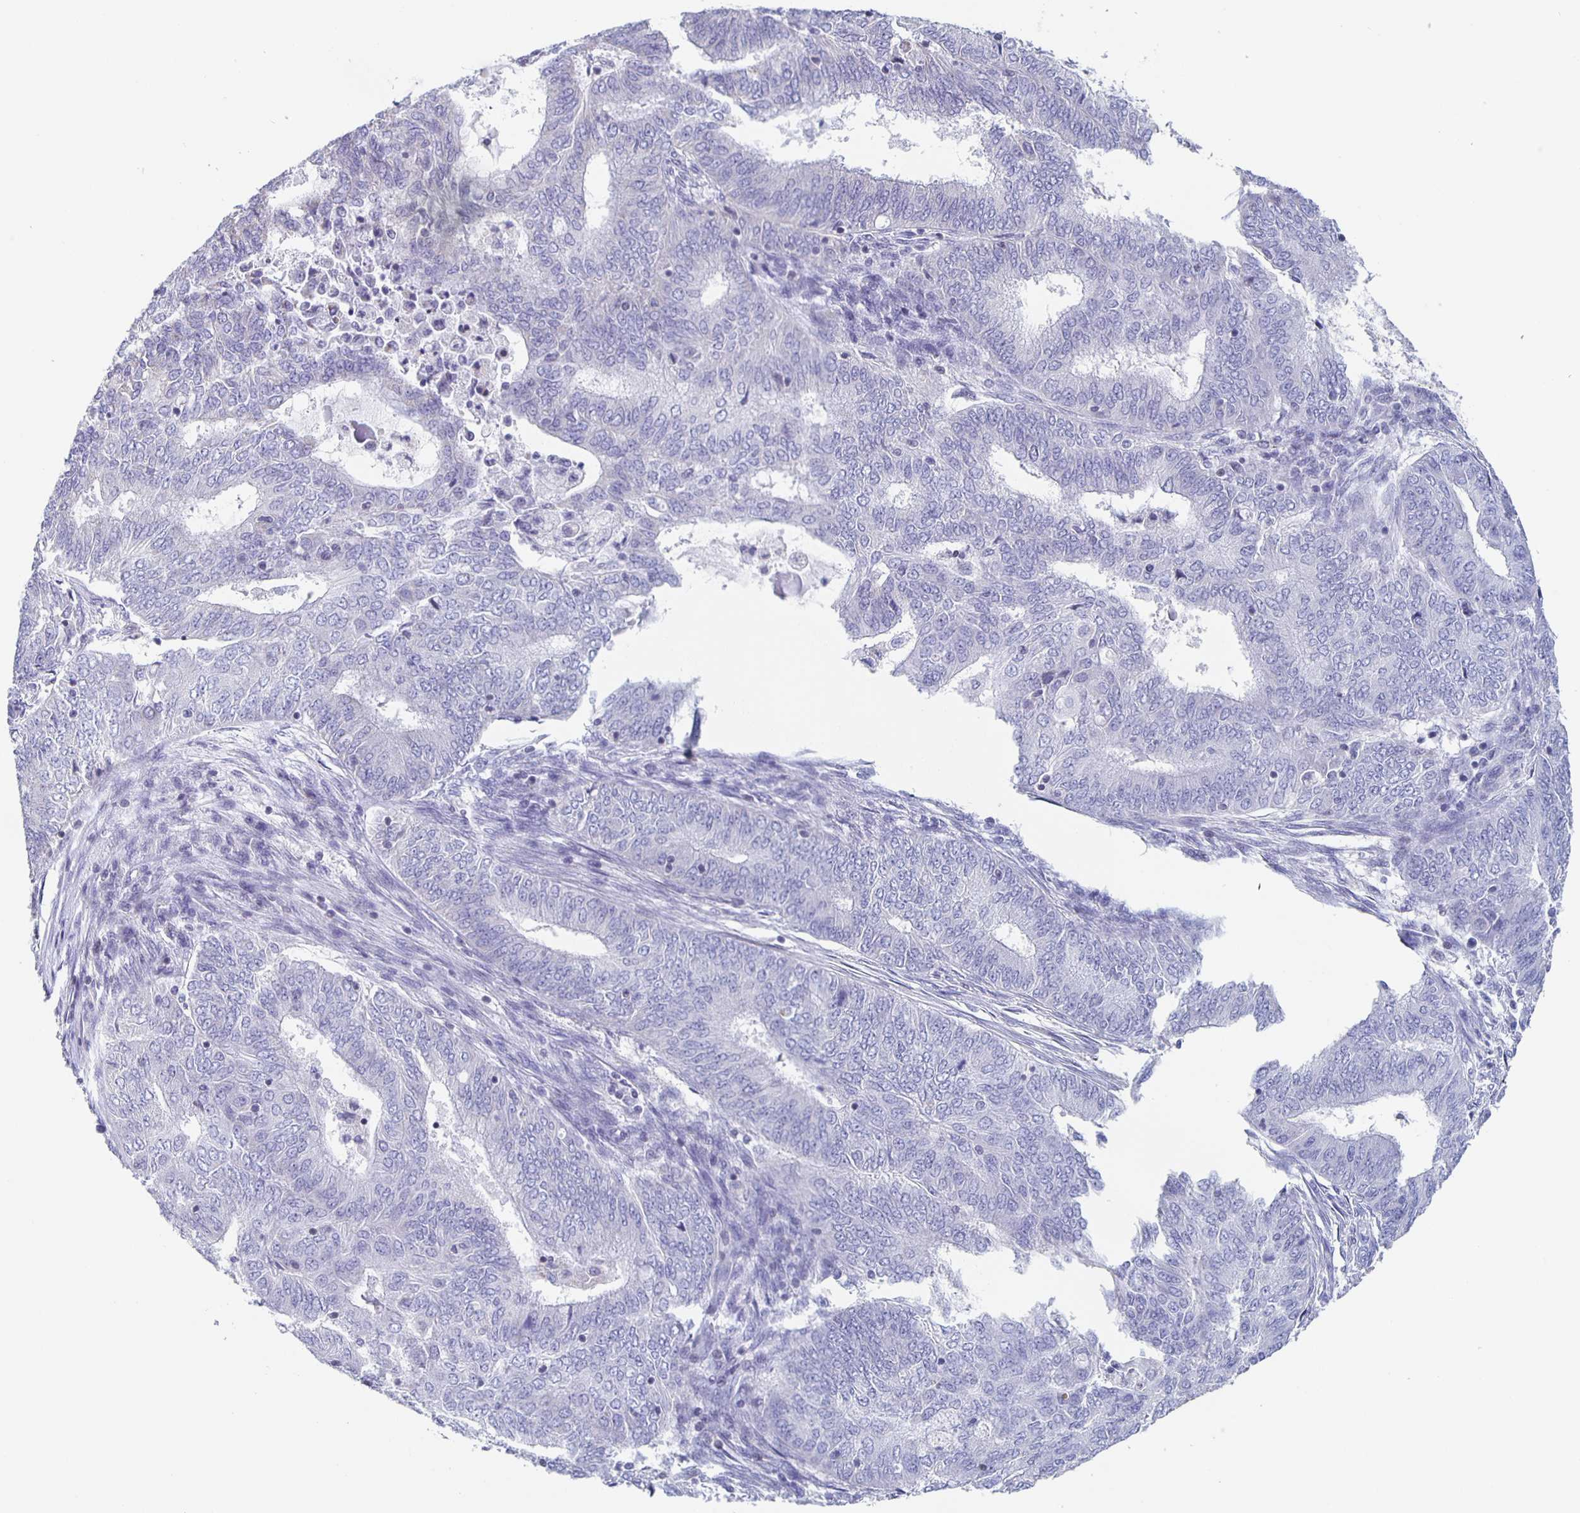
{"staining": {"intensity": "negative", "quantity": "none", "location": "none"}, "tissue": "endometrial cancer", "cell_type": "Tumor cells", "image_type": "cancer", "snomed": [{"axis": "morphology", "description": "Adenocarcinoma, NOS"}, {"axis": "topography", "description": "Endometrium"}], "caption": "There is no significant staining in tumor cells of endometrial adenocarcinoma.", "gene": "FGA", "patient": {"sex": "female", "age": 62}}